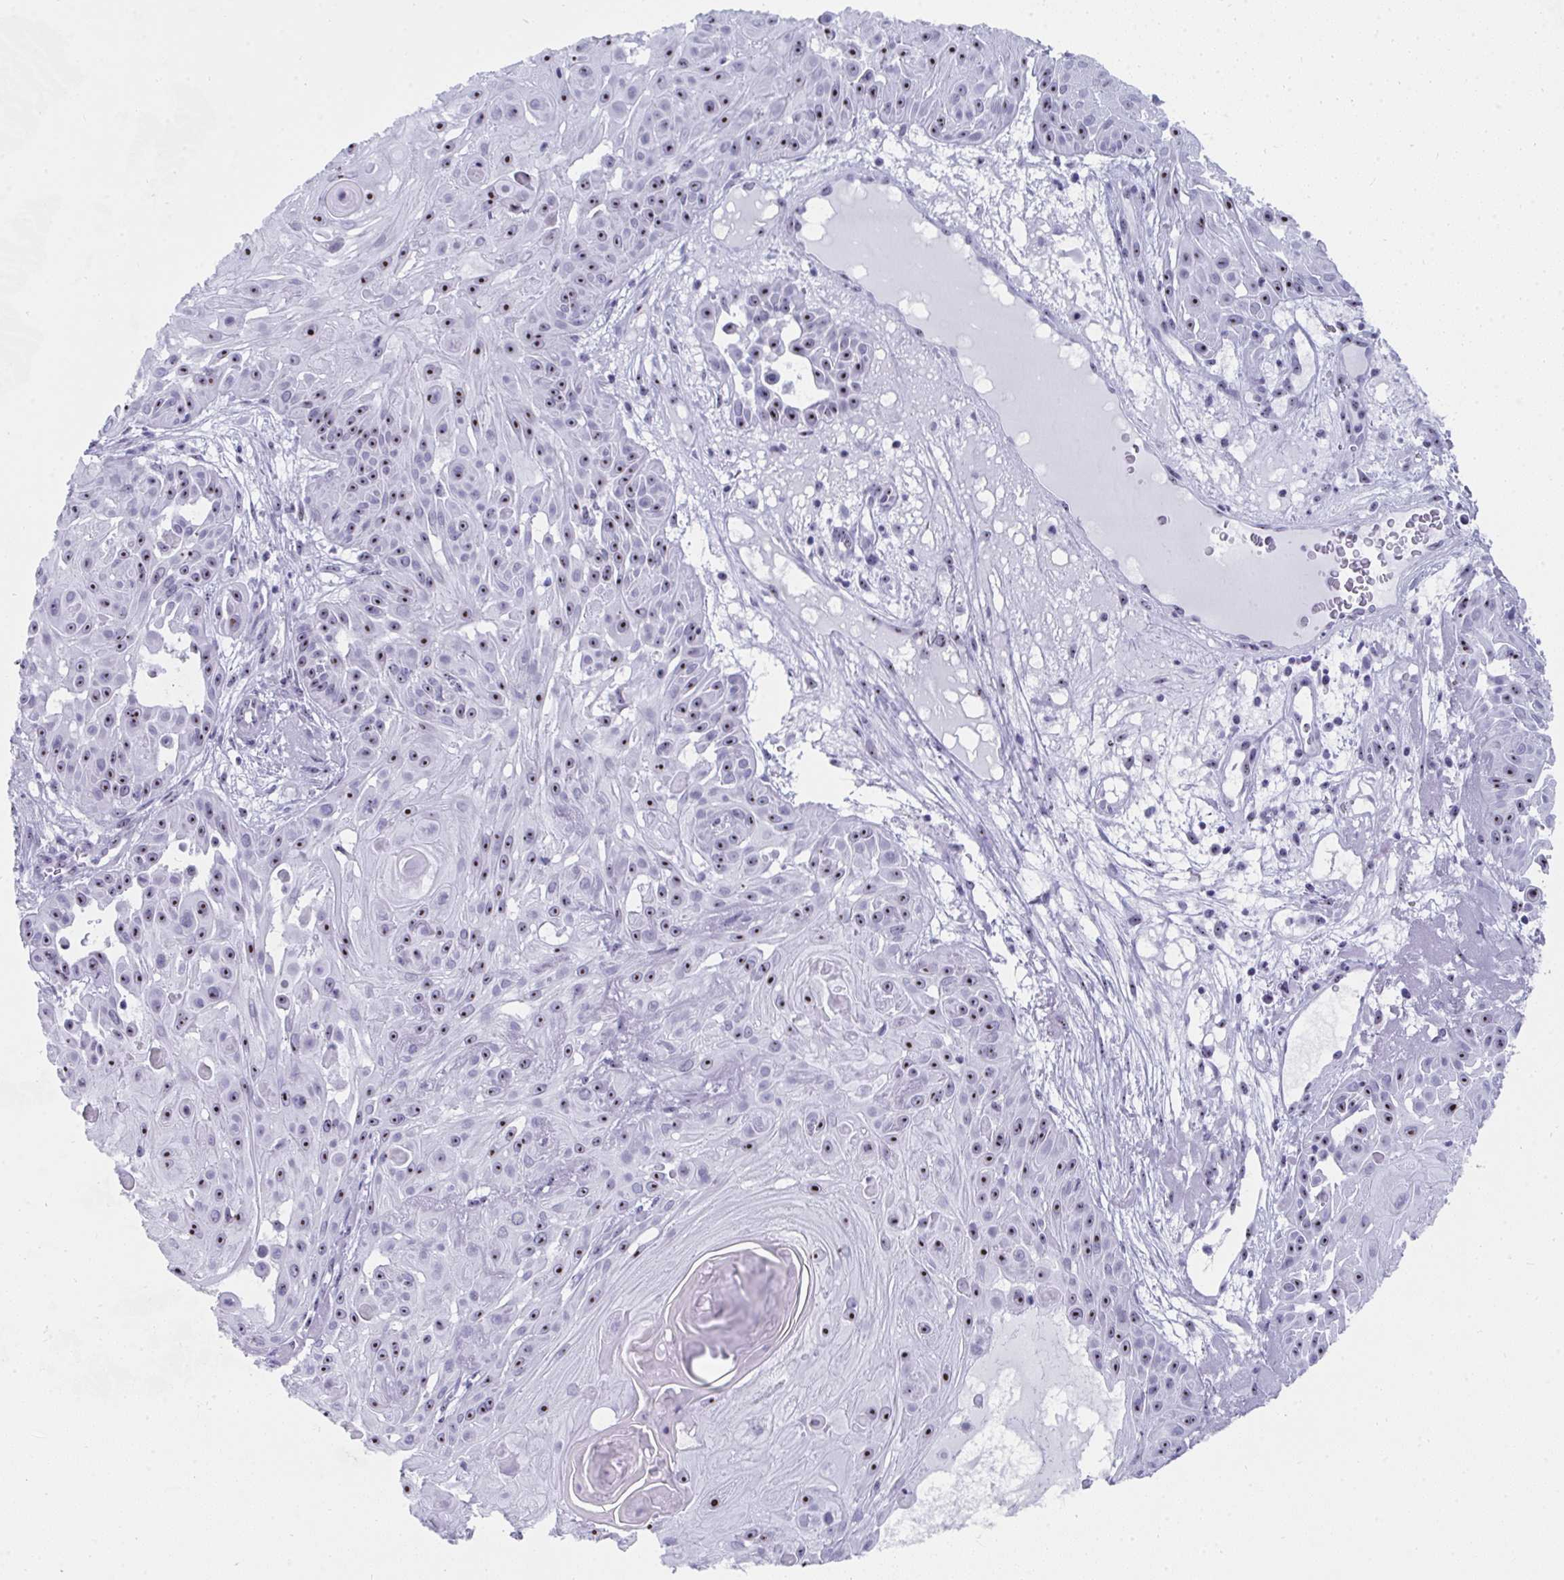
{"staining": {"intensity": "moderate", "quantity": "25%-75%", "location": "nuclear"}, "tissue": "skin cancer", "cell_type": "Tumor cells", "image_type": "cancer", "snomed": [{"axis": "morphology", "description": "Squamous cell carcinoma, NOS"}, {"axis": "topography", "description": "Skin"}], "caption": "Immunohistochemistry (IHC) micrograph of human skin cancer stained for a protein (brown), which demonstrates medium levels of moderate nuclear staining in about 25%-75% of tumor cells.", "gene": "NOP10", "patient": {"sex": "male", "age": 91}}